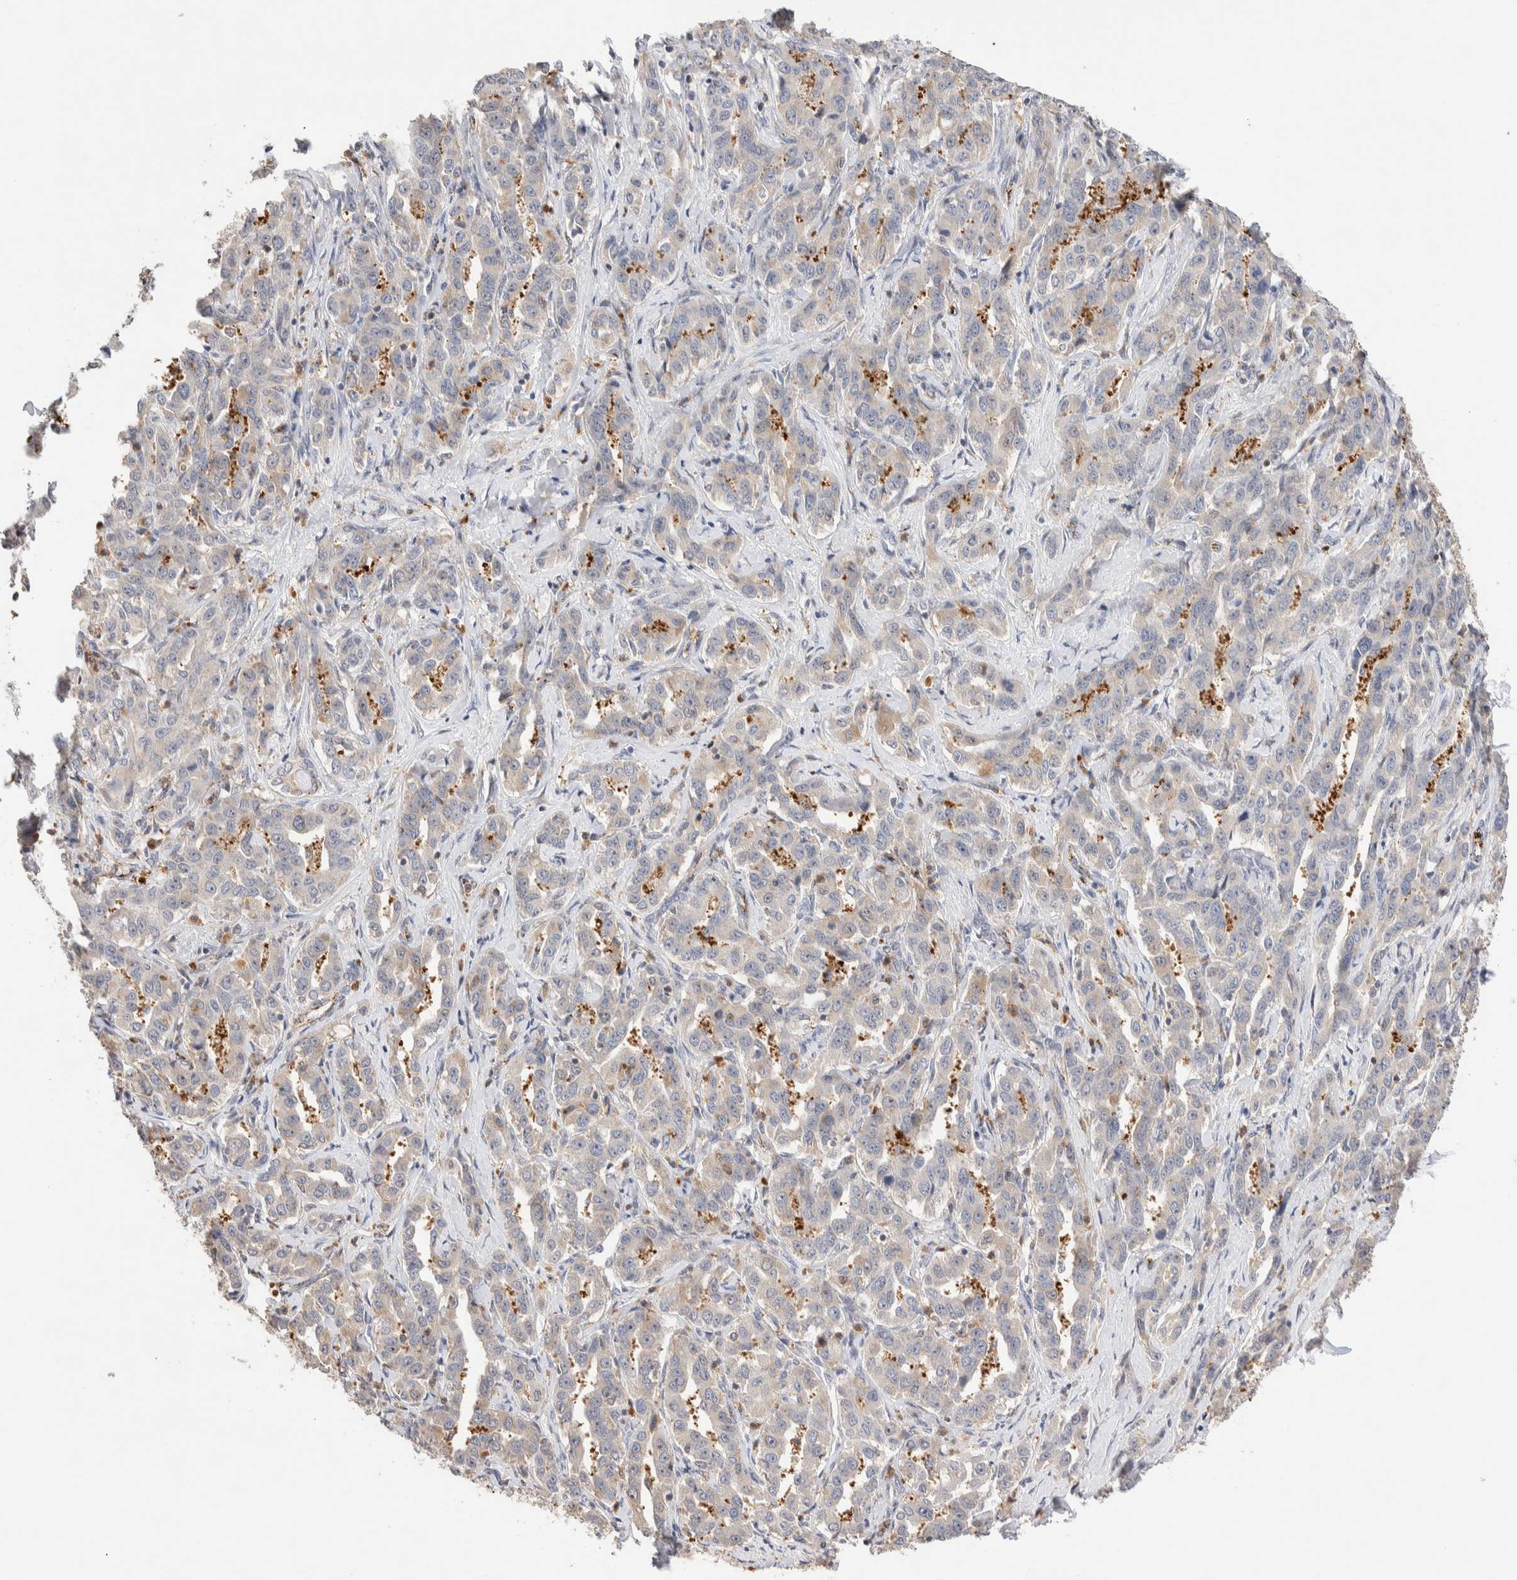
{"staining": {"intensity": "weak", "quantity": "<25%", "location": "cytoplasmic/membranous"}, "tissue": "liver cancer", "cell_type": "Tumor cells", "image_type": "cancer", "snomed": [{"axis": "morphology", "description": "Cholangiocarcinoma"}, {"axis": "topography", "description": "Liver"}], "caption": "Immunohistochemistry (IHC) of human cholangiocarcinoma (liver) exhibits no staining in tumor cells.", "gene": "NSMAF", "patient": {"sex": "male", "age": 59}}